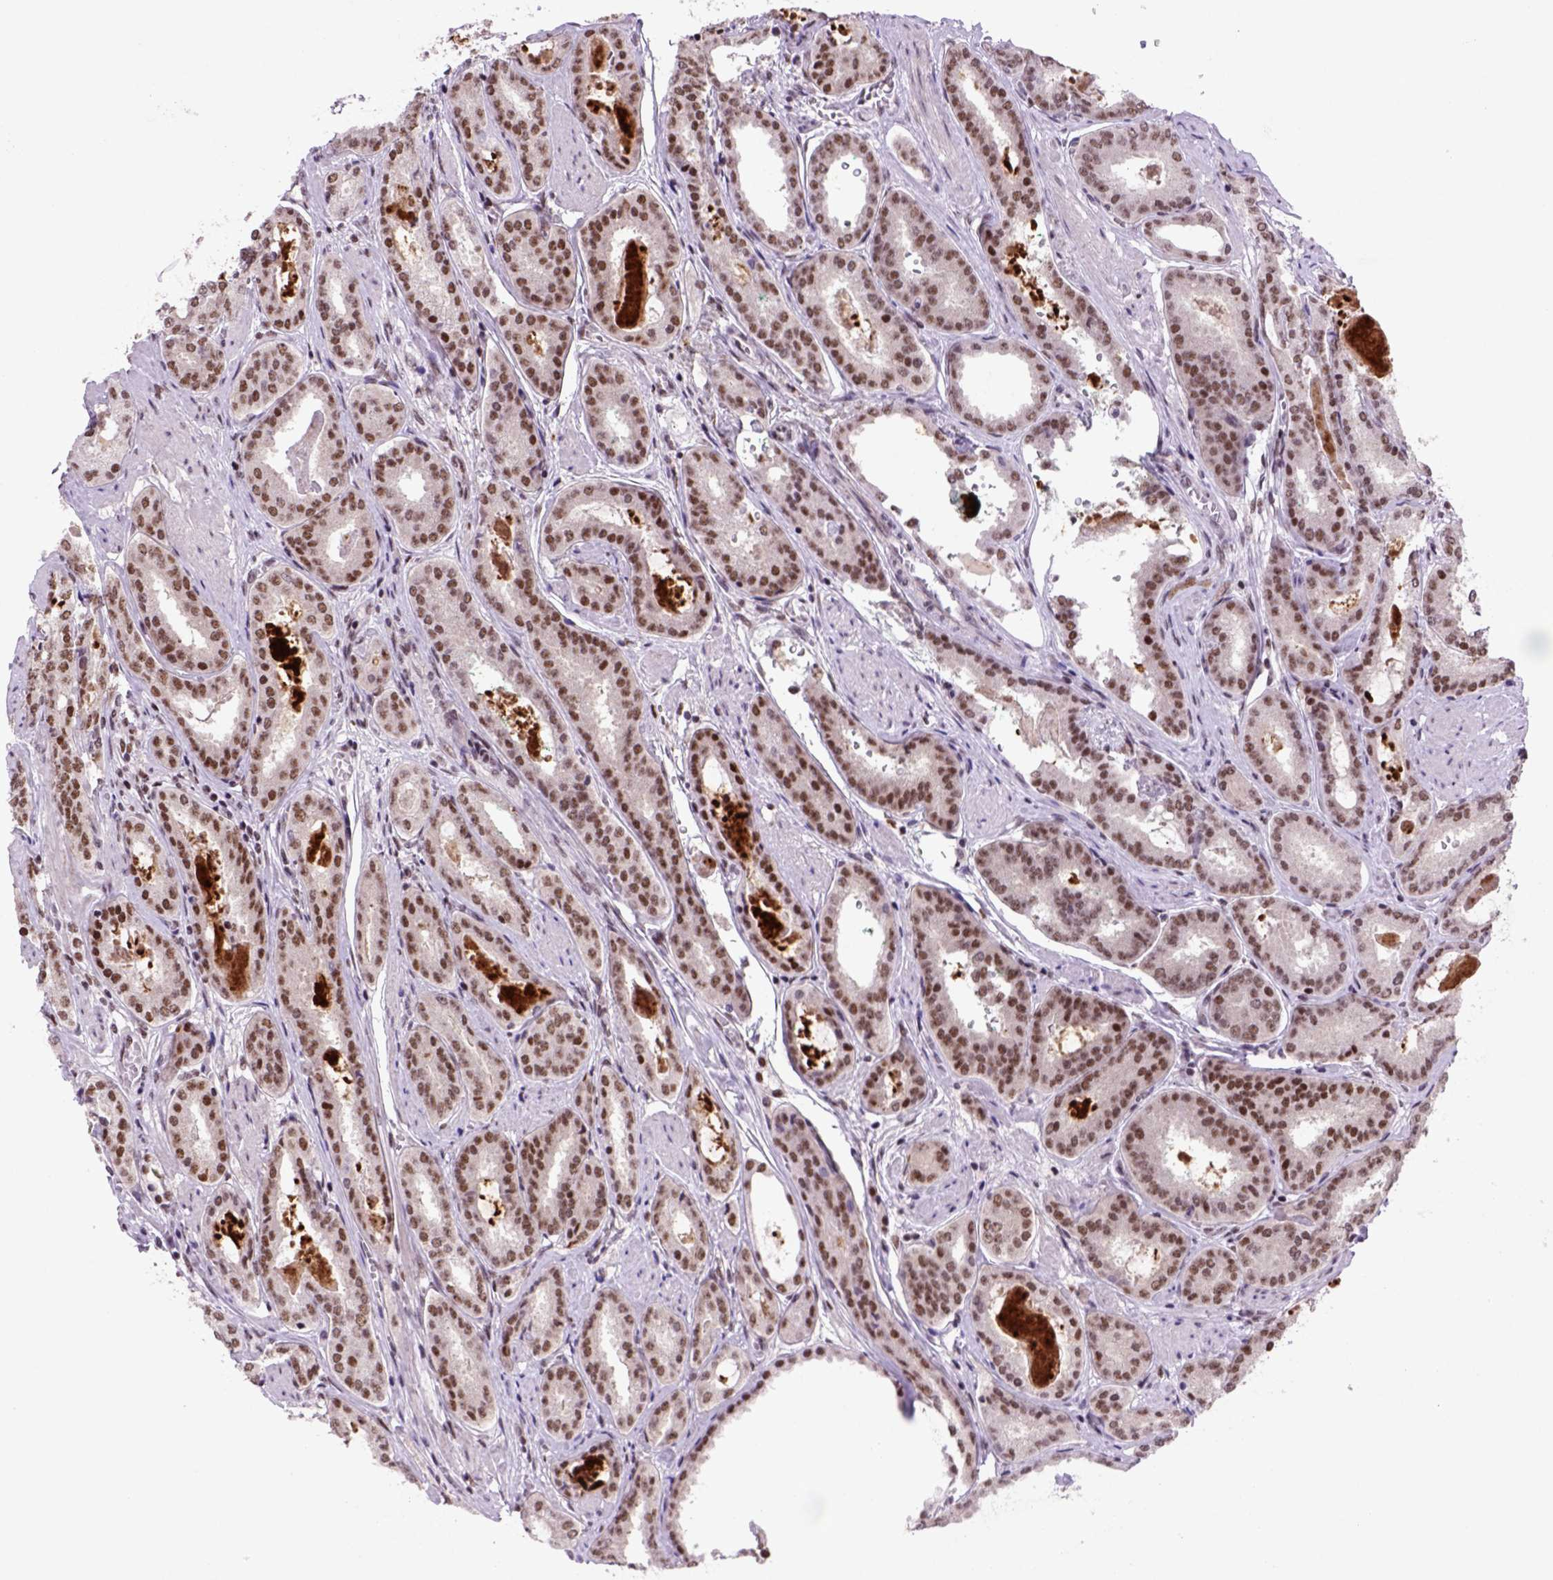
{"staining": {"intensity": "moderate", "quantity": ">75%", "location": "nuclear"}, "tissue": "prostate cancer", "cell_type": "Tumor cells", "image_type": "cancer", "snomed": [{"axis": "morphology", "description": "Adenocarcinoma, High grade"}, {"axis": "topography", "description": "Prostate"}], "caption": "IHC (DAB (3,3'-diaminobenzidine)) staining of high-grade adenocarcinoma (prostate) reveals moderate nuclear protein expression in about >75% of tumor cells. The staining was performed using DAB to visualize the protein expression in brown, while the nuclei were stained in blue with hematoxylin (Magnification: 20x).", "gene": "NSMCE2", "patient": {"sex": "male", "age": 63}}